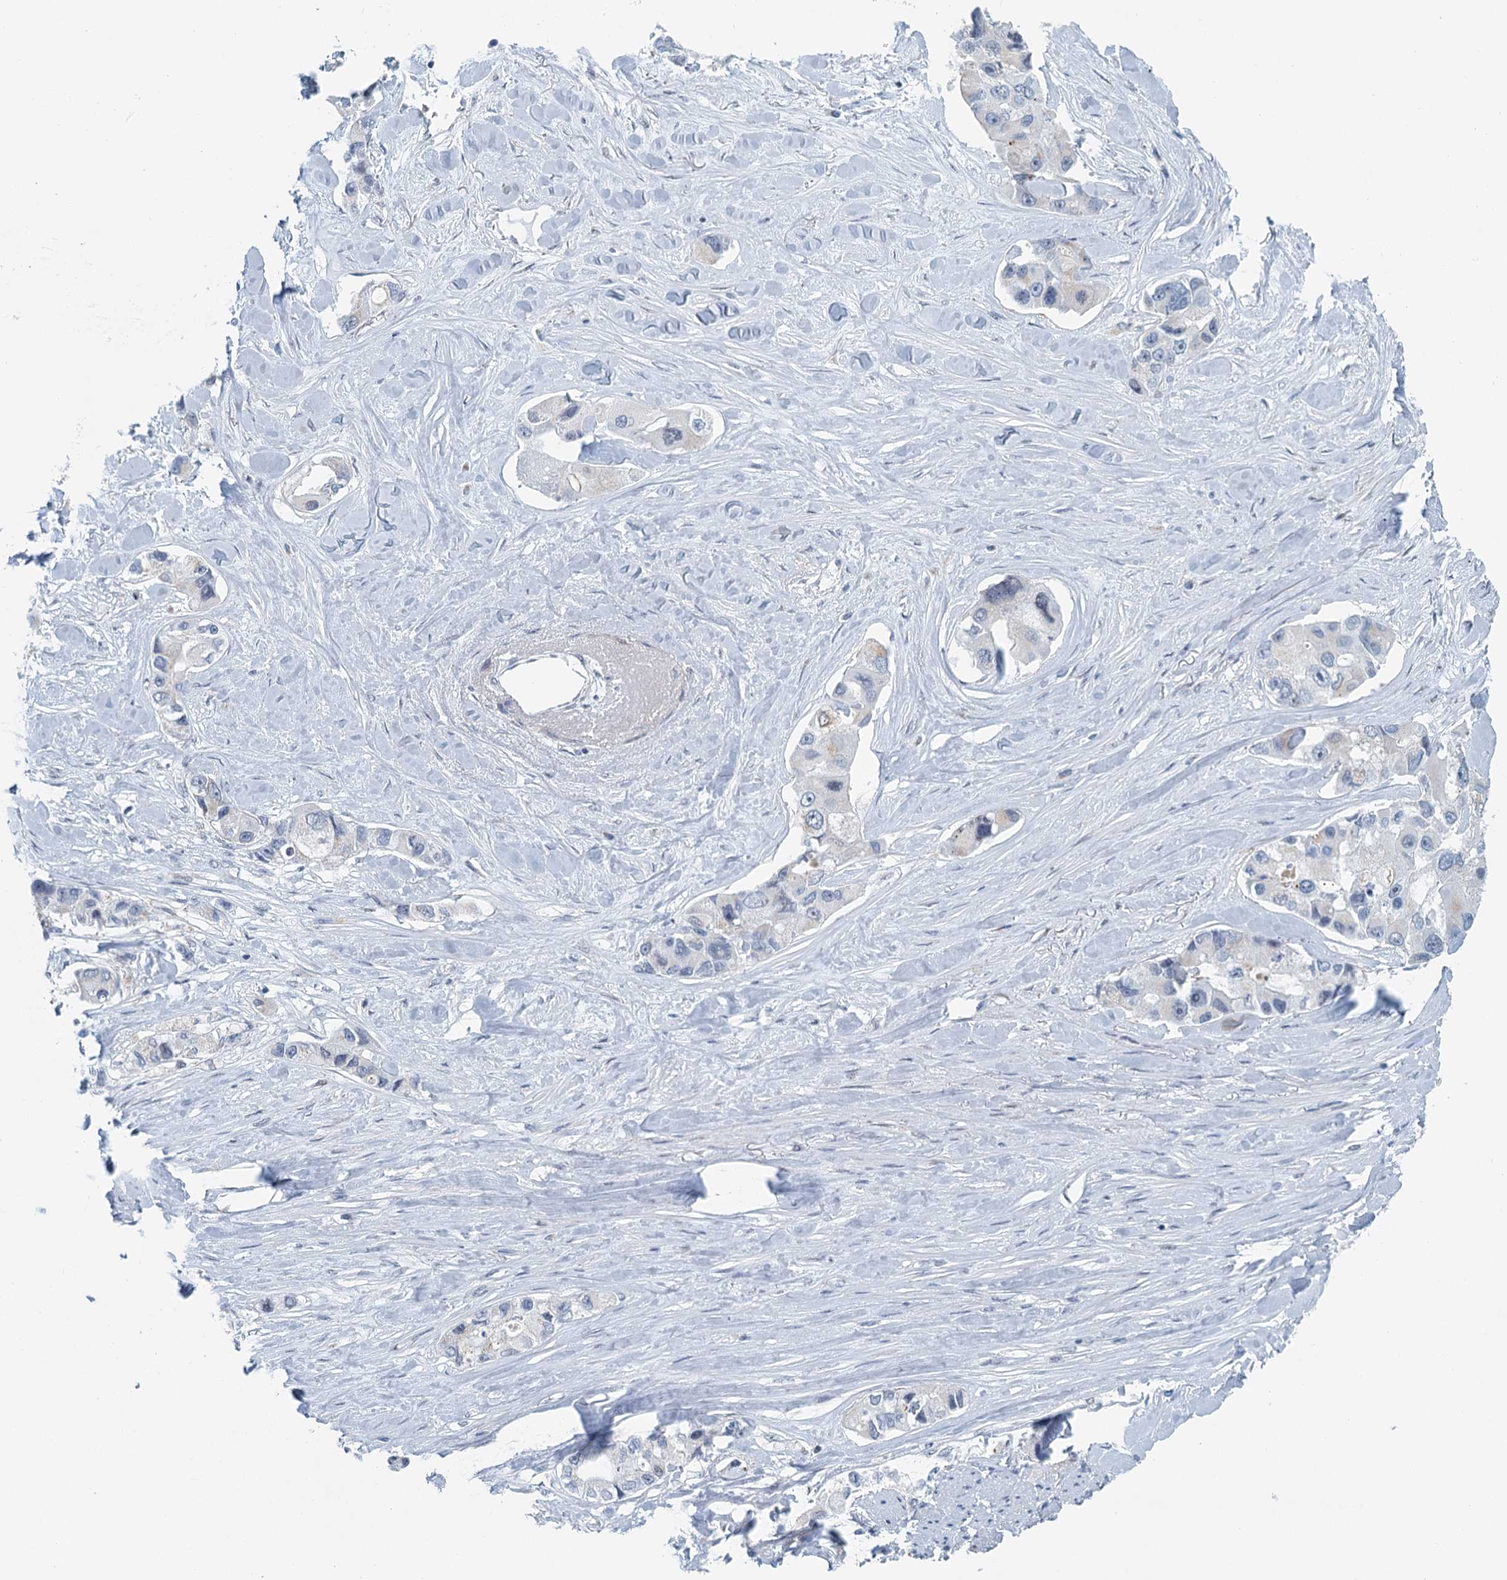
{"staining": {"intensity": "negative", "quantity": "none", "location": "none"}, "tissue": "lung cancer", "cell_type": "Tumor cells", "image_type": "cancer", "snomed": [{"axis": "morphology", "description": "Adenocarcinoma, NOS"}, {"axis": "topography", "description": "Lung"}], "caption": "This is an IHC image of human adenocarcinoma (lung). There is no positivity in tumor cells.", "gene": "ZNF527", "patient": {"sex": "female", "age": 54}}